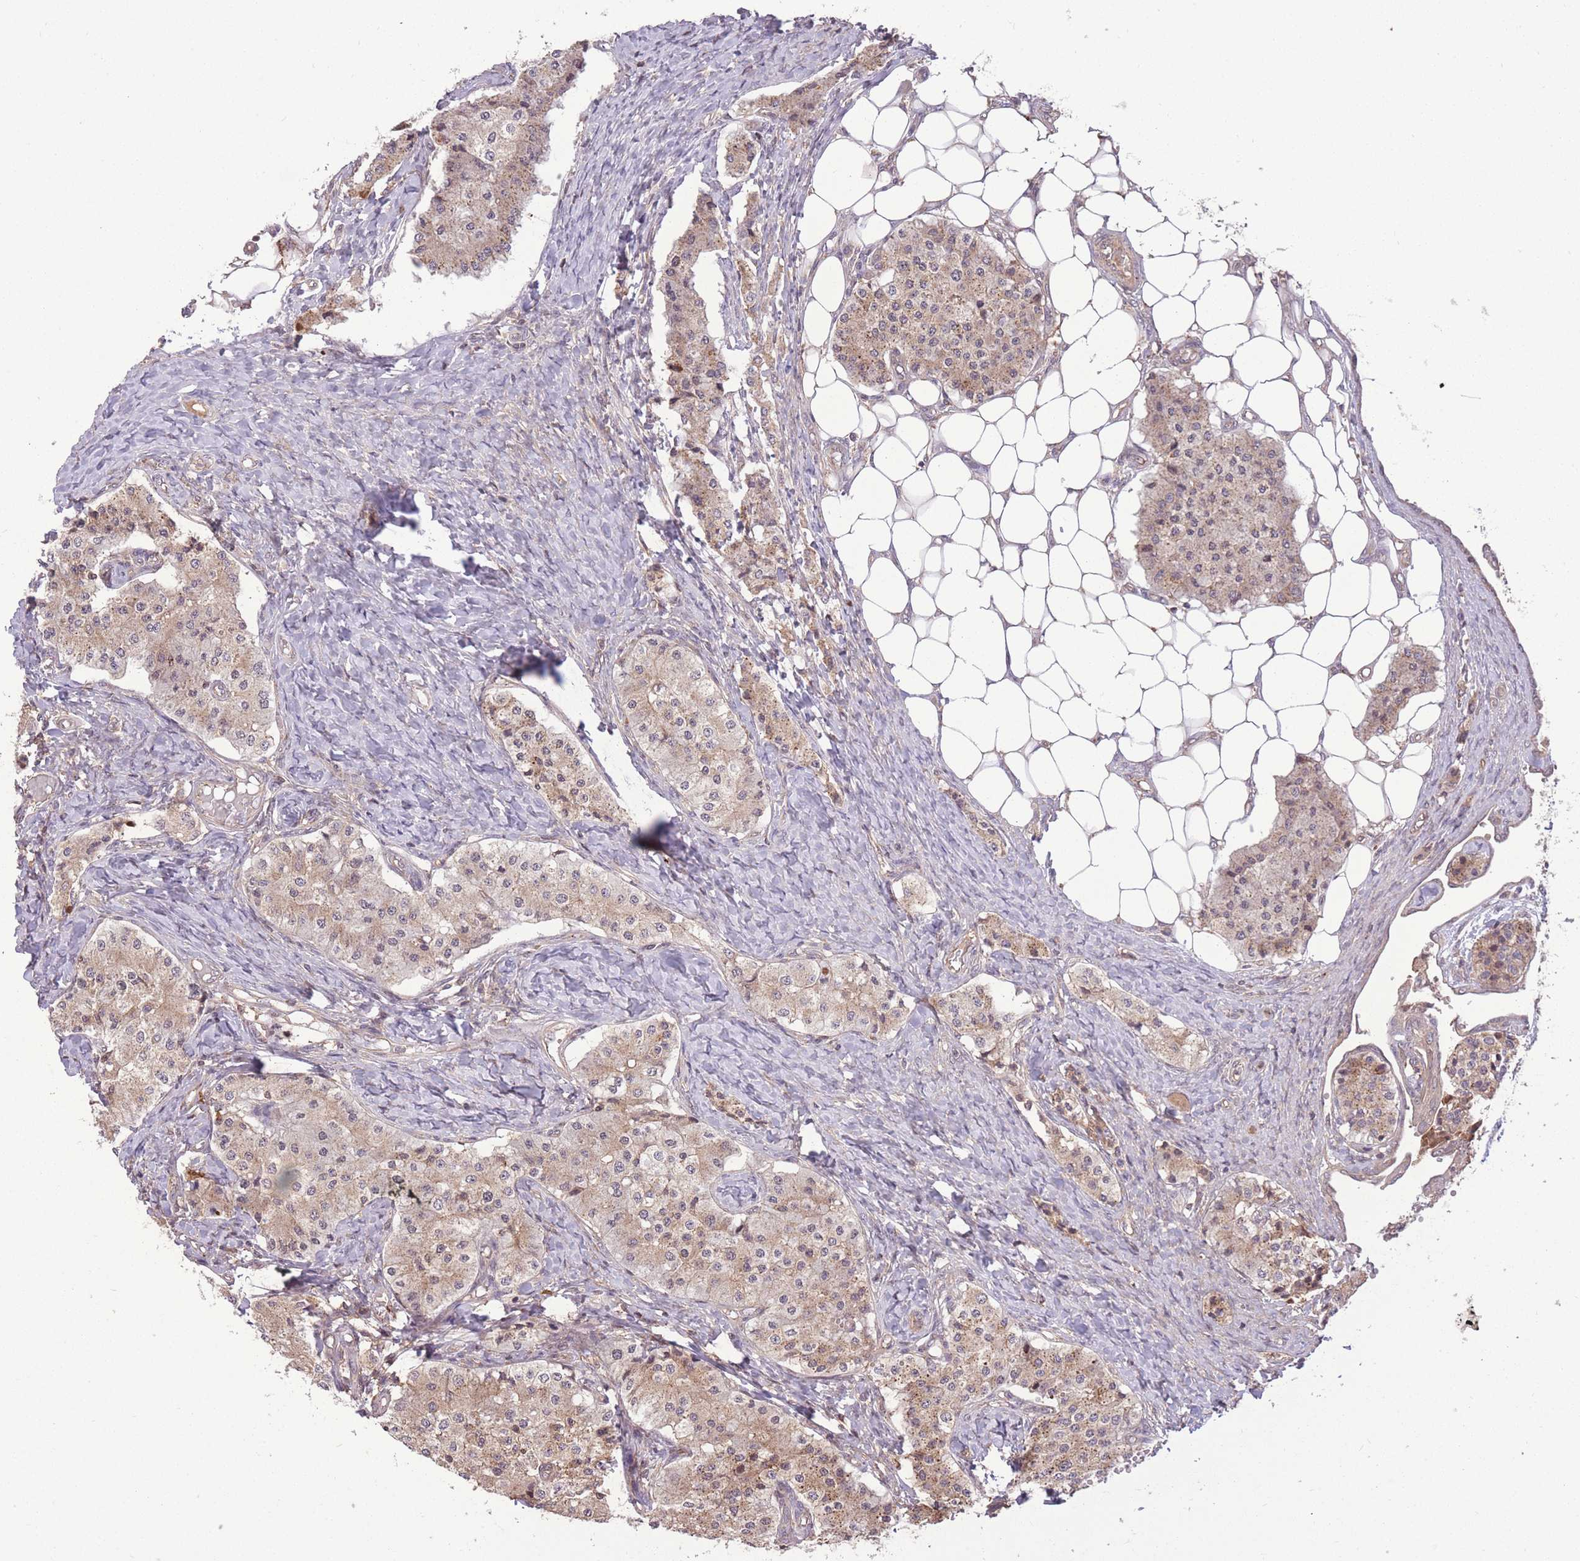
{"staining": {"intensity": "weak", "quantity": ">75%", "location": "cytoplasmic/membranous"}, "tissue": "carcinoid", "cell_type": "Tumor cells", "image_type": "cancer", "snomed": [{"axis": "morphology", "description": "Carcinoid, malignant, NOS"}, {"axis": "topography", "description": "Colon"}], "caption": "Human carcinoid stained for a protein (brown) shows weak cytoplasmic/membranous positive expression in about >75% of tumor cells.", "gene": "POLR3F", "patient": {"sex": "female", "age": 52}}